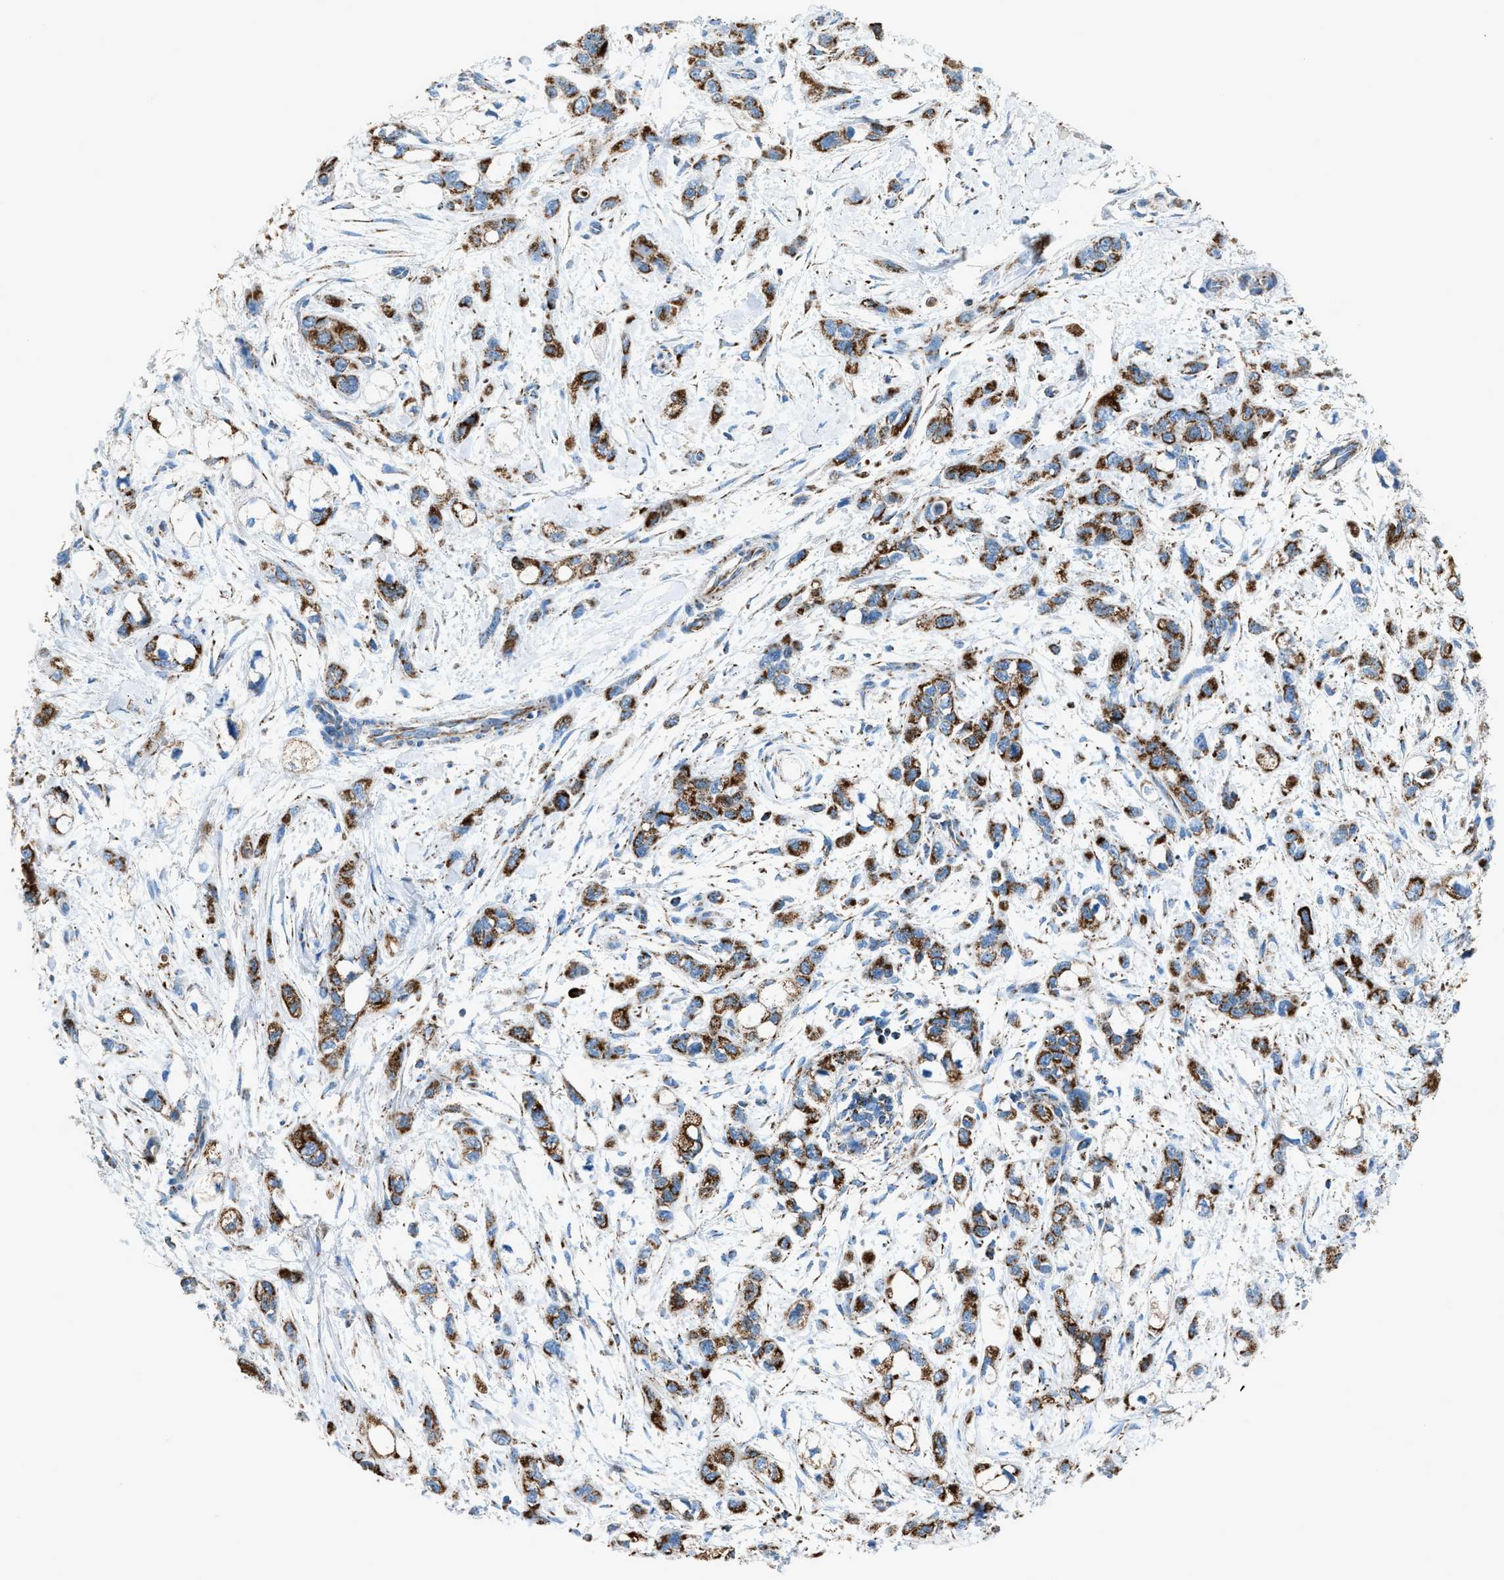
{"staining": {"intensity": "moderate", "quantity": ">75%", "location": "cytoplasmic/membranous"}, "tissue": "pancreatic cancer", "cell_type": "Tumor cells", "image_type": "cancer", "snomed": [{"axis": "morphology", "description": "Adenocarcinoma, NOS"}, {"axis": "topography", "description": "Pancreas"}], "caption": "Pancreatic adenocarcinoma stained for a protein (brown) displays moderate cytoplasmic/membranous positive positivity in approximately >75% of tumor cells.", "gene": "MDH2", "patient": {"sex": "male", "age": 74}}